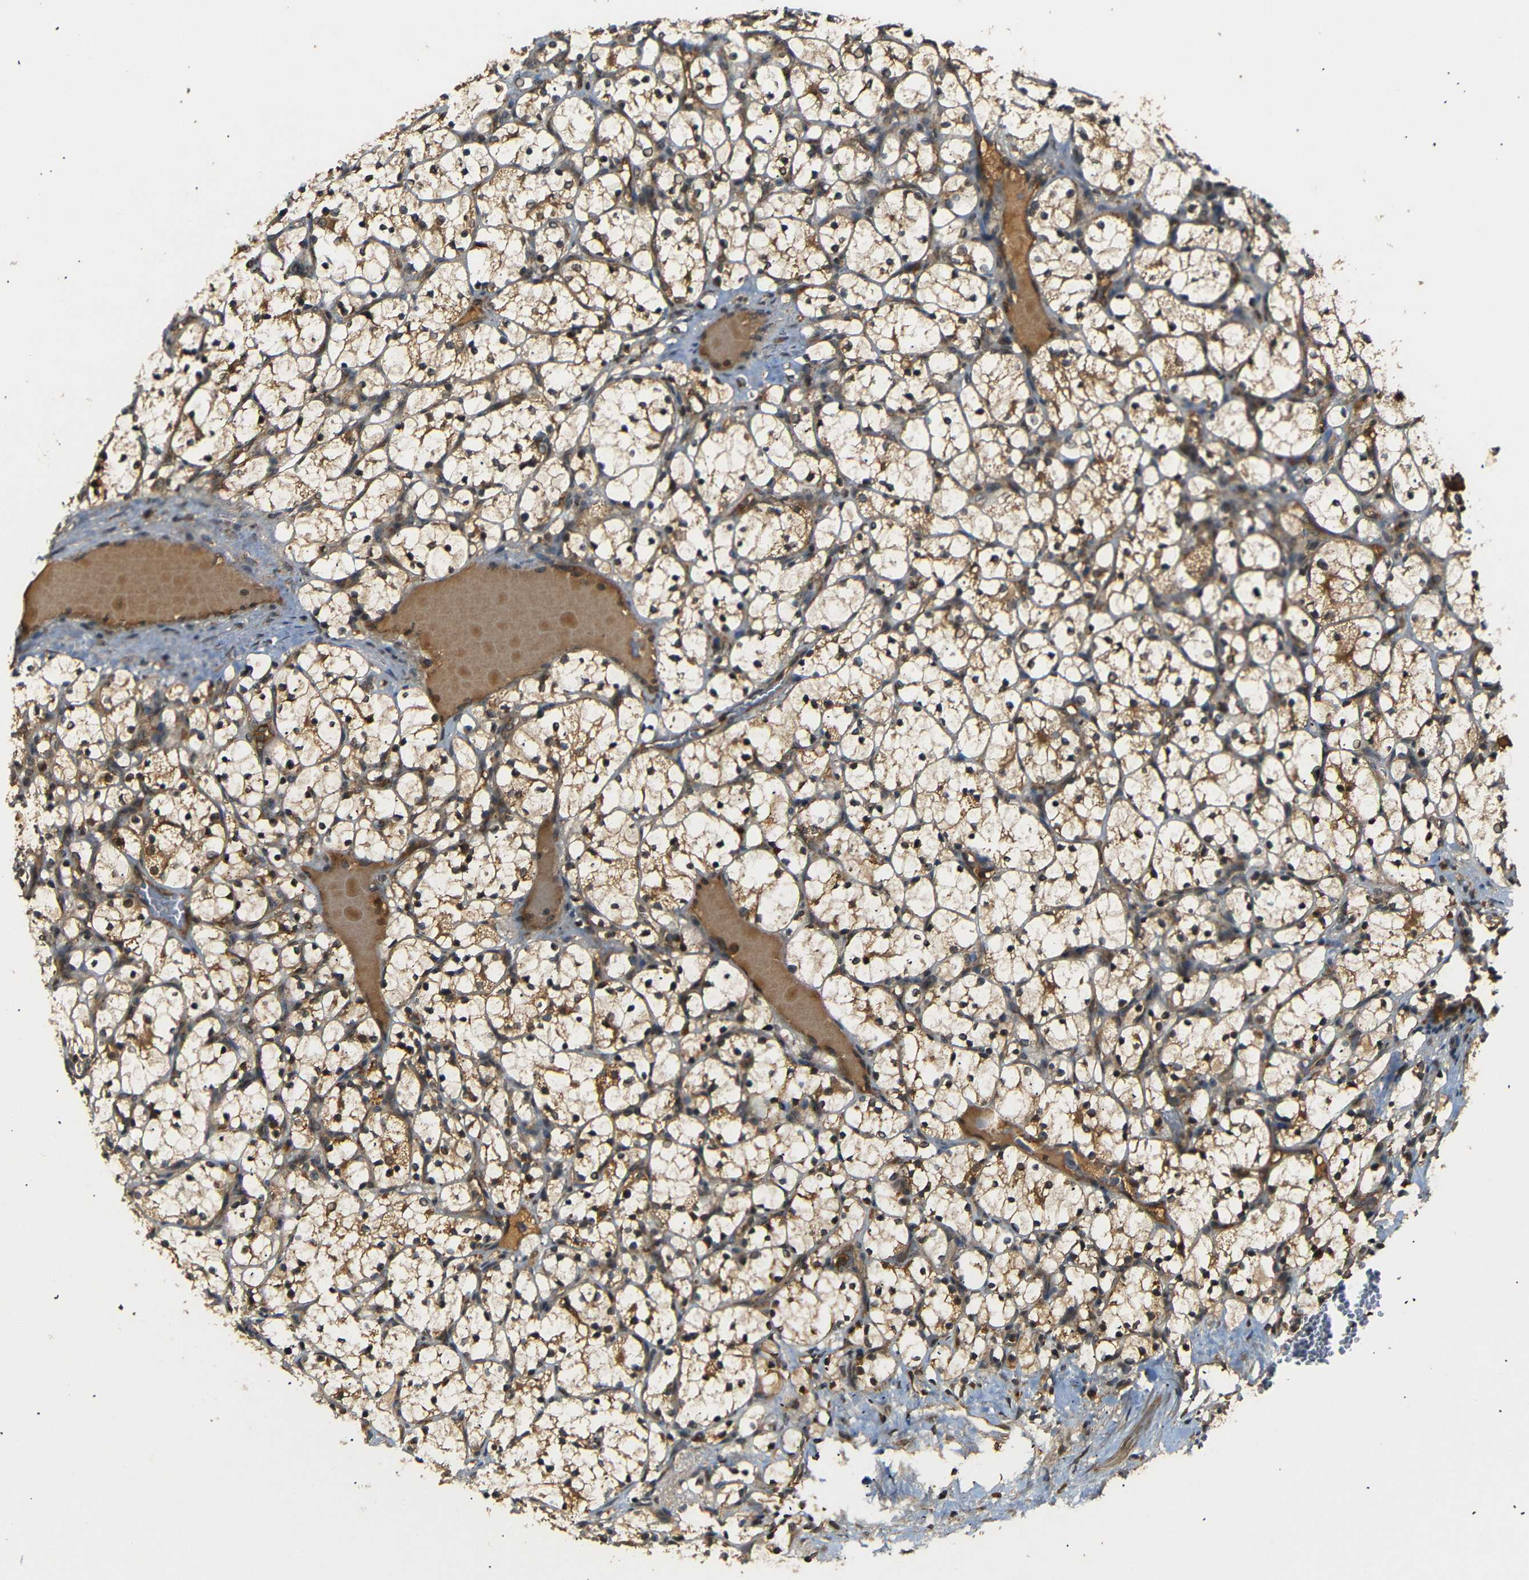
{"staining": {"intensity": "moderate", "quantity": ">75%", "location": "cytoplasmic/membranous"}, "tissue": "renal cancer", "cell_type": "Tumor cells", "image_type": "cancer", "snomed": [{"axis": "morphology", "description": "Adenocarcinoma, NOS"}, {"axis": "topography", "description": "Kidney"}], "caption": "Immunohistochemical staining of renal cancer displays medium levels of moderate cytoplasmic/membranous positivity in approximately >75% of tumor cells. (Stains: DAB (3,3'-diaminobenzidine) in brown, nuclei in blue, Microscopy: brightfield microscopy at high magnification).", "gene": "TANK", "patient": {"sex": "female", "age": 69}}